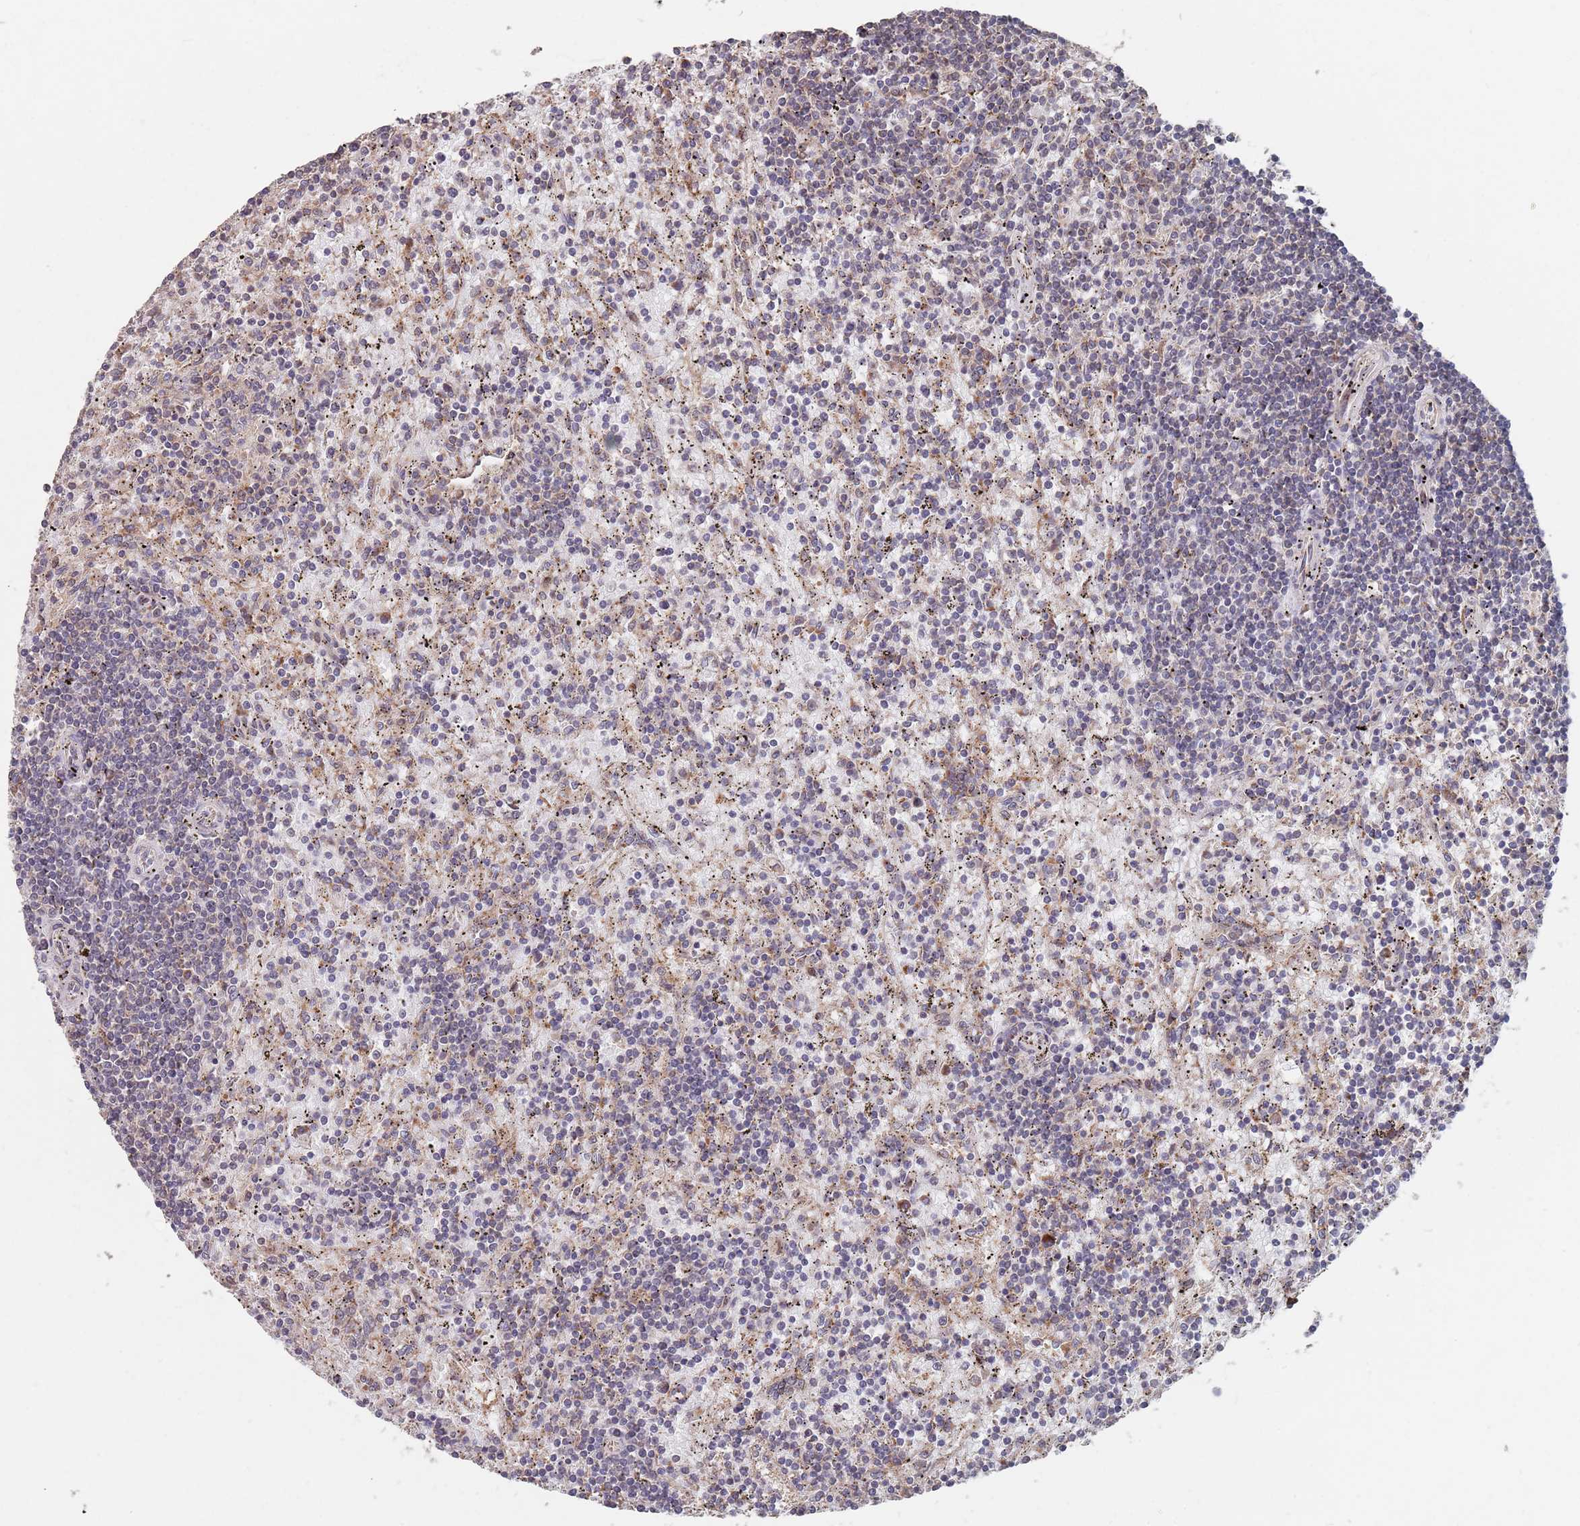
{"staining": {"intensity": "negative", "quantity": "none", "location": "none"}, "tissue": "lymphoma", "cell_type": "Tumor cells", "image_type": "cancer", "snomed": [{"axis": "morphology", "description": "Malignant lymphoma, non-Hodgkin's type, Low grade"}, {"axis": "topography", "description": "Spleen"}], "caption": "Immunohistochemistry image of neoplastic tissue: human malignant lymphoma, non-Hodgkin's type (low-grade) stained with DAB reveals no significant protein staining in tumor cells. (DAB immunohistochemistry, high magnification).", "gene": "UNC45A", "patient": {"sex": "male", "age": 76}}